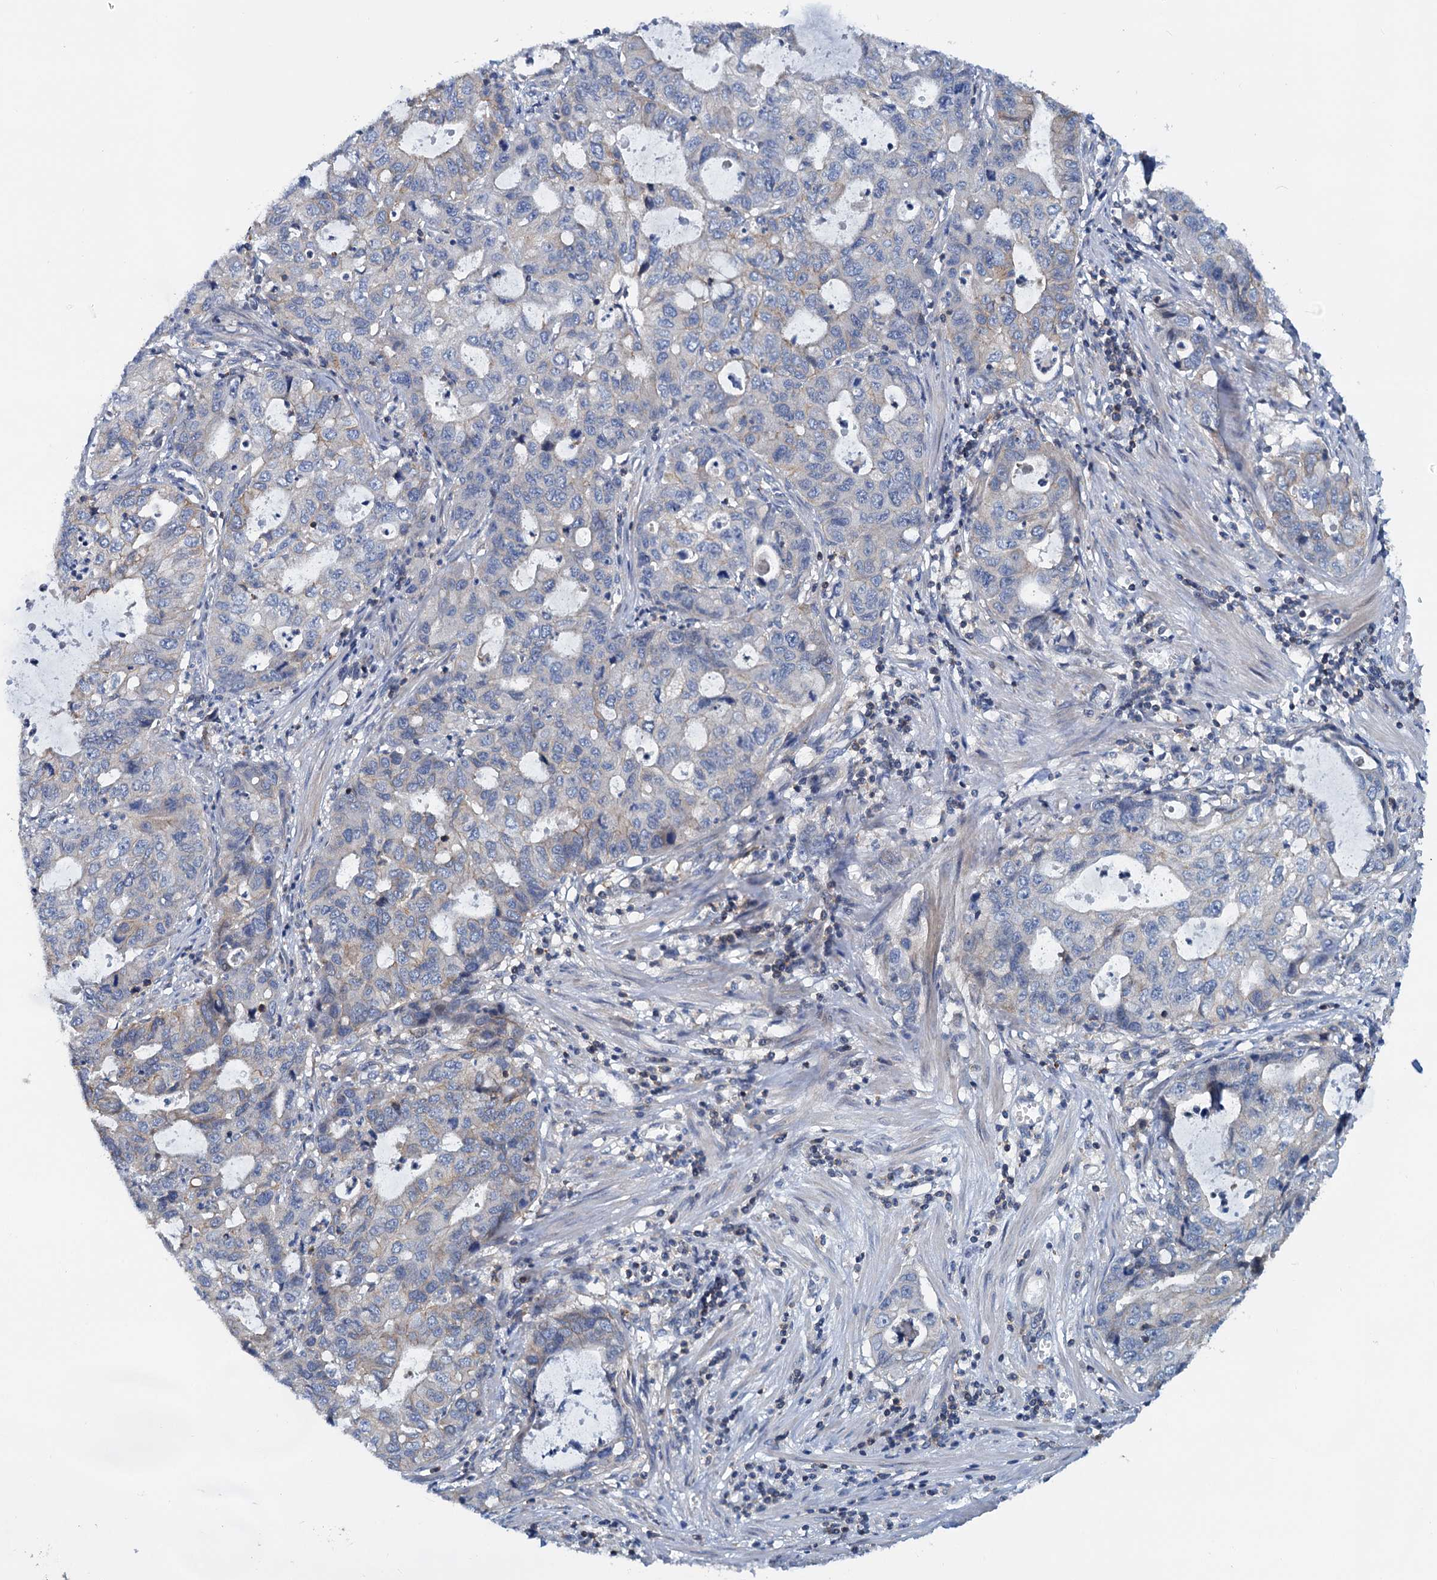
{"staining": {"intensity": "negative", "quantity": "none", "location": "none"}, "tissue": "stomach cancer", "cell_type": "Tumor cells", "image_type": "cancer", "snomed": [{"axis": "morphology", "description": "Adenocarcinoma, NOS"}, {"axis": "topography", "description": "Stomach, upper"}], "caption": "Immunohistochemistry (IHC) of stomach cancer displays no positivity in tumor cells. Brightfield microscopy of immunohistochemistry stained with DAB (3,3'-diaminobenzidine) (brown) and hematoxylin (blue), captured at high magnification.", "gene": "LRCH4", "patient": {"sex": "female", "age": 52}}